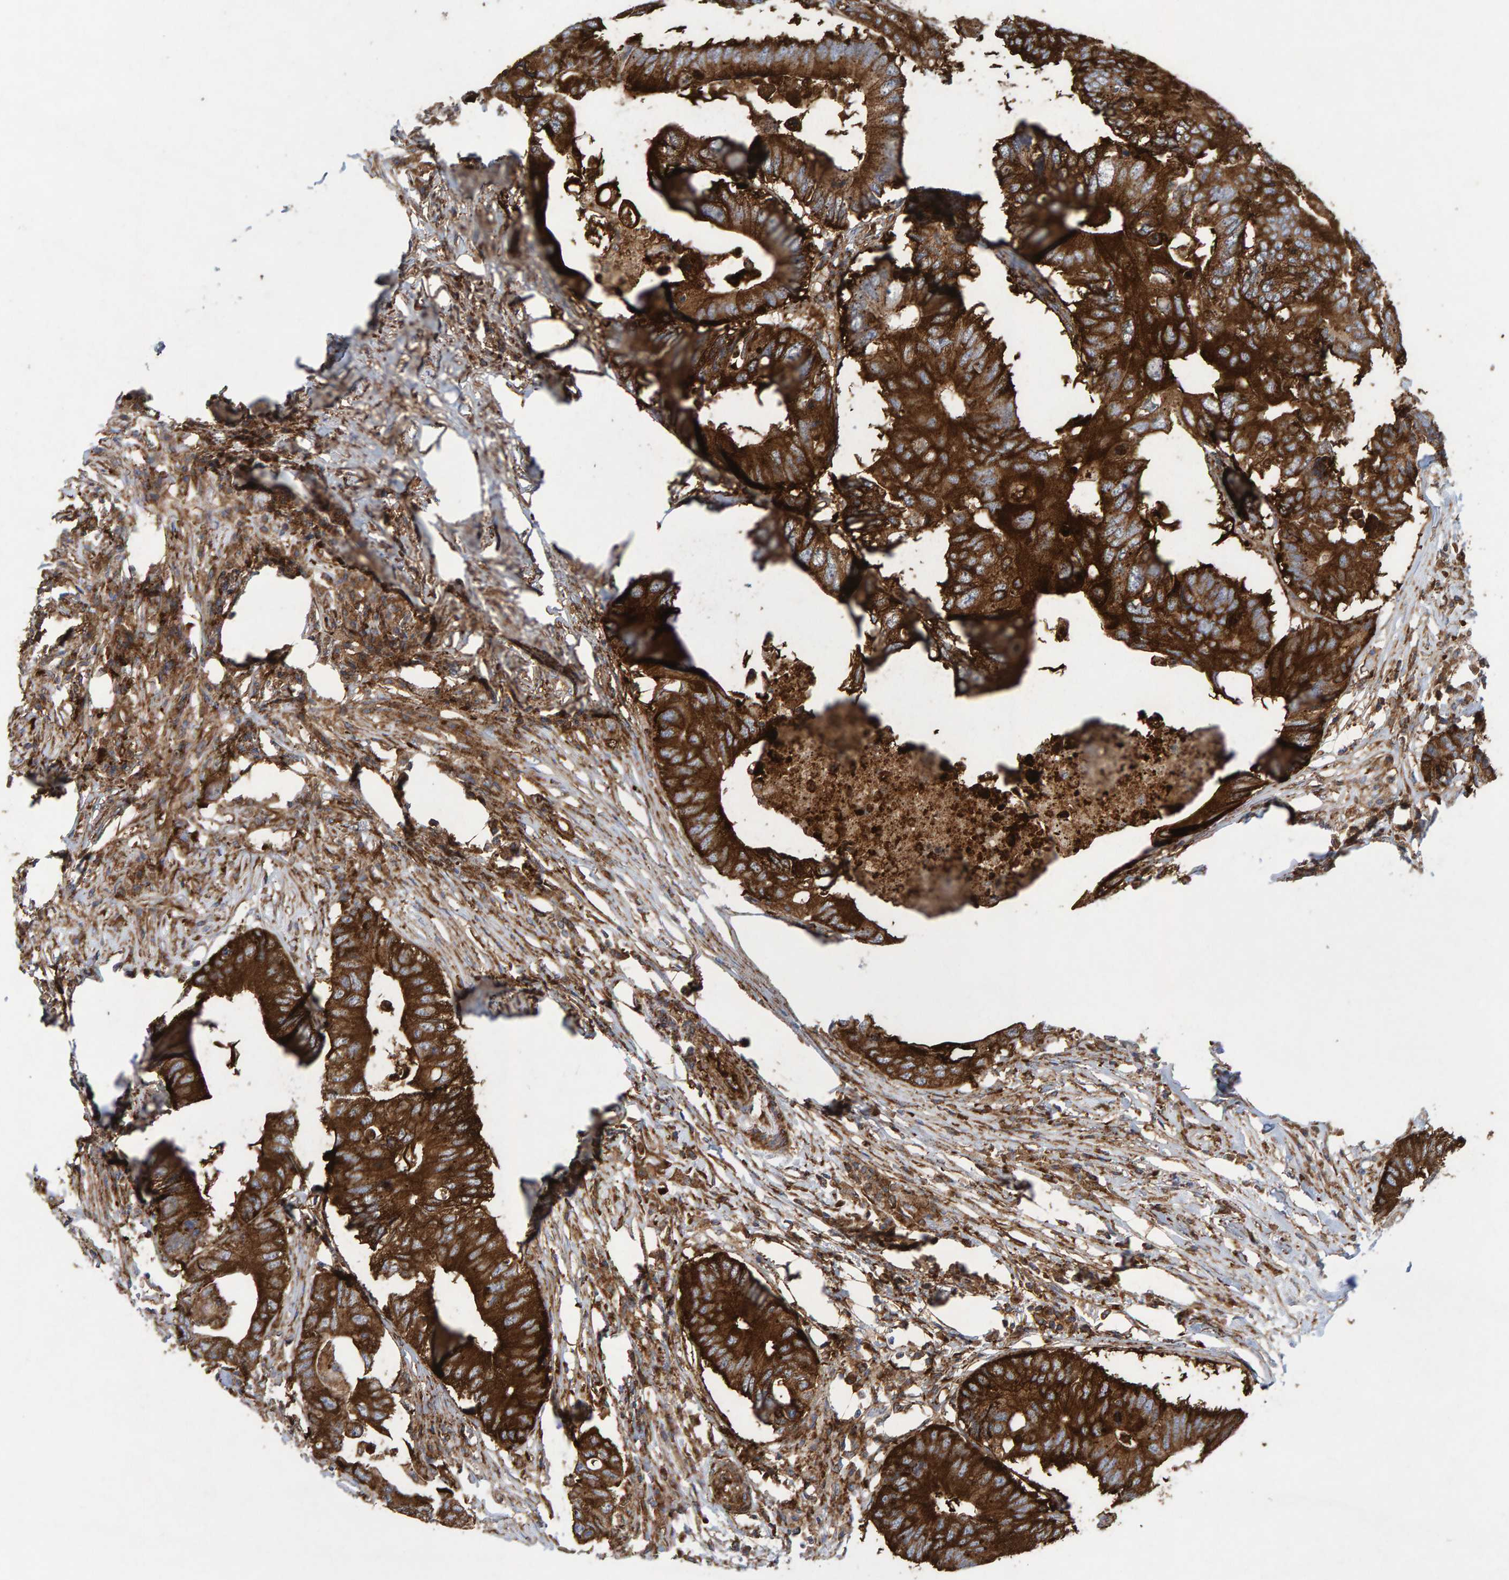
{"staining": {"intensity": "strong", "quantity": ">75%", "location": "cytoplasmic/membranous"}, "tissue": "colorectal cancer", "cell_type": "Tumor cells", "image_type": "cancer", "snomed": [{"axis": "morphology", "description": "Adenocarcinoma, NOS"}, {"axis": "topography", "description": "Colon"}], "caption": "A histopathology image of human colorectal adenocarcinoma stained for a protein exhibits strong cytoplasmic/membranous brown staining in tumor cells.", "gene": "MVP", "patient": {"sex": "male", "age": 71}}